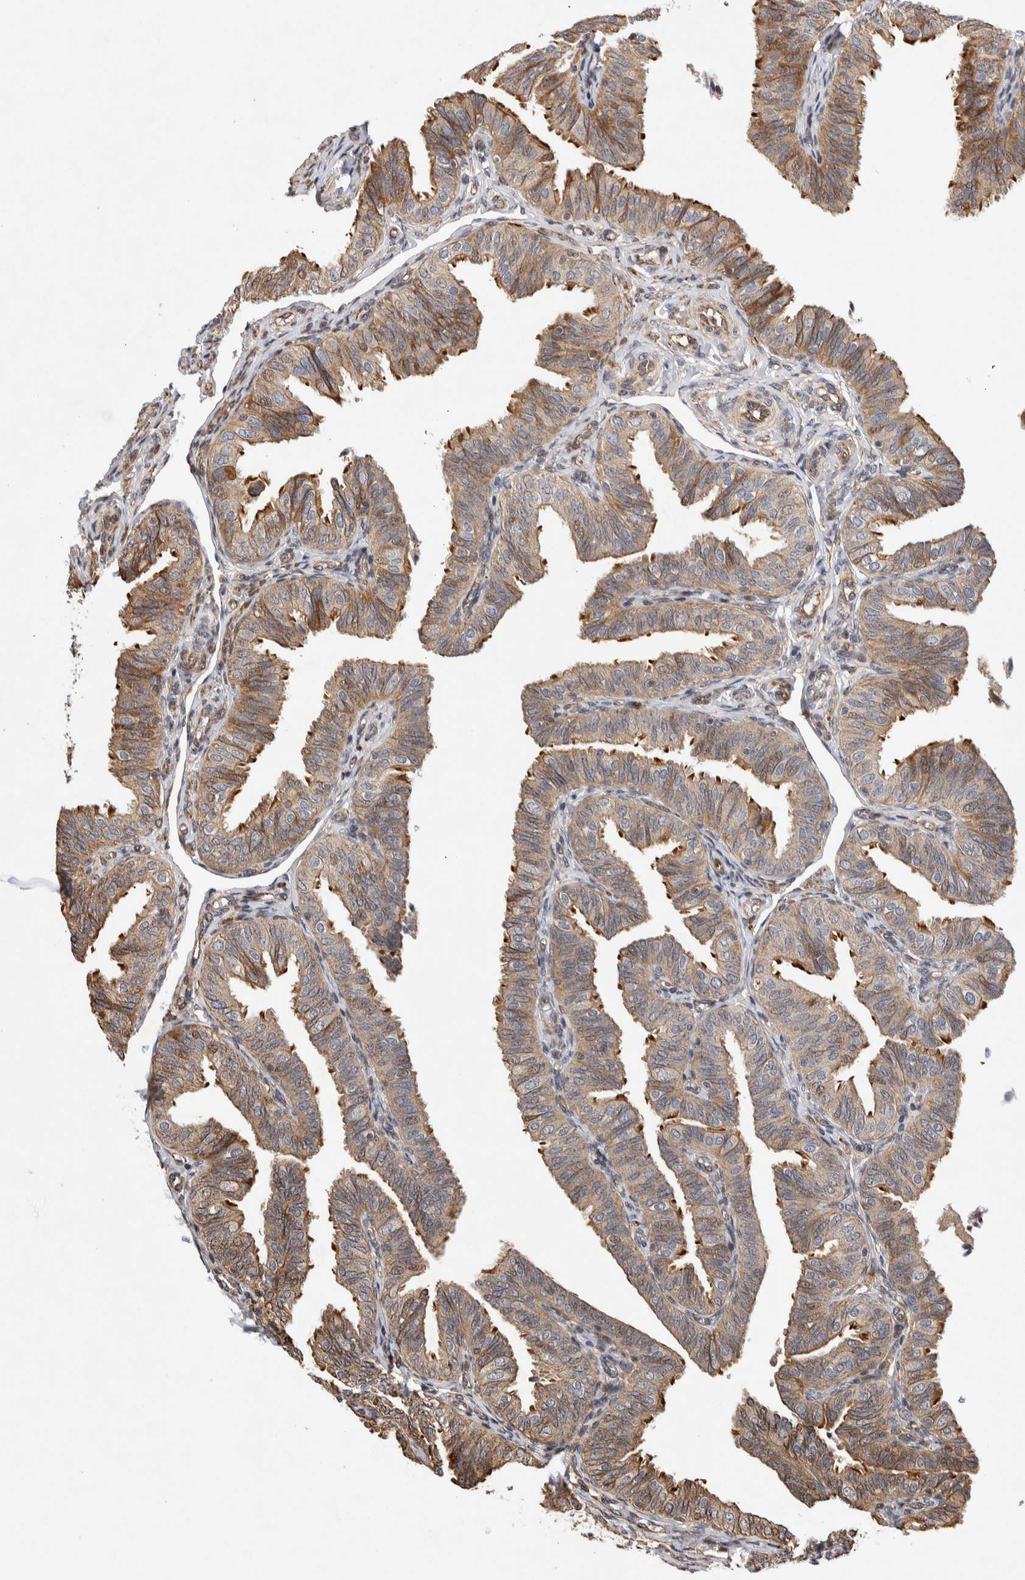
{"staining": {"intensity": "moderate", "quantity": "25%-75%", "location": "cytoplasmic/membranous"}, "tissue": "fallopian tube", "cell_type": "Glandular cells", "image_type": "normal", "snomed": [{"axis": "morphology", "description": "Normal tissue, NOS"}, {"axis": "topography", "description": "Fallopian tube"}], "caption": "Protein expression analysis of benign human fallopian tube reveals moderate cytoplasmic/membranous expression in about 25%-75% of glandular cells.", "gene": "LZTS1", "patient": {"sex": "female", "age": 35}}